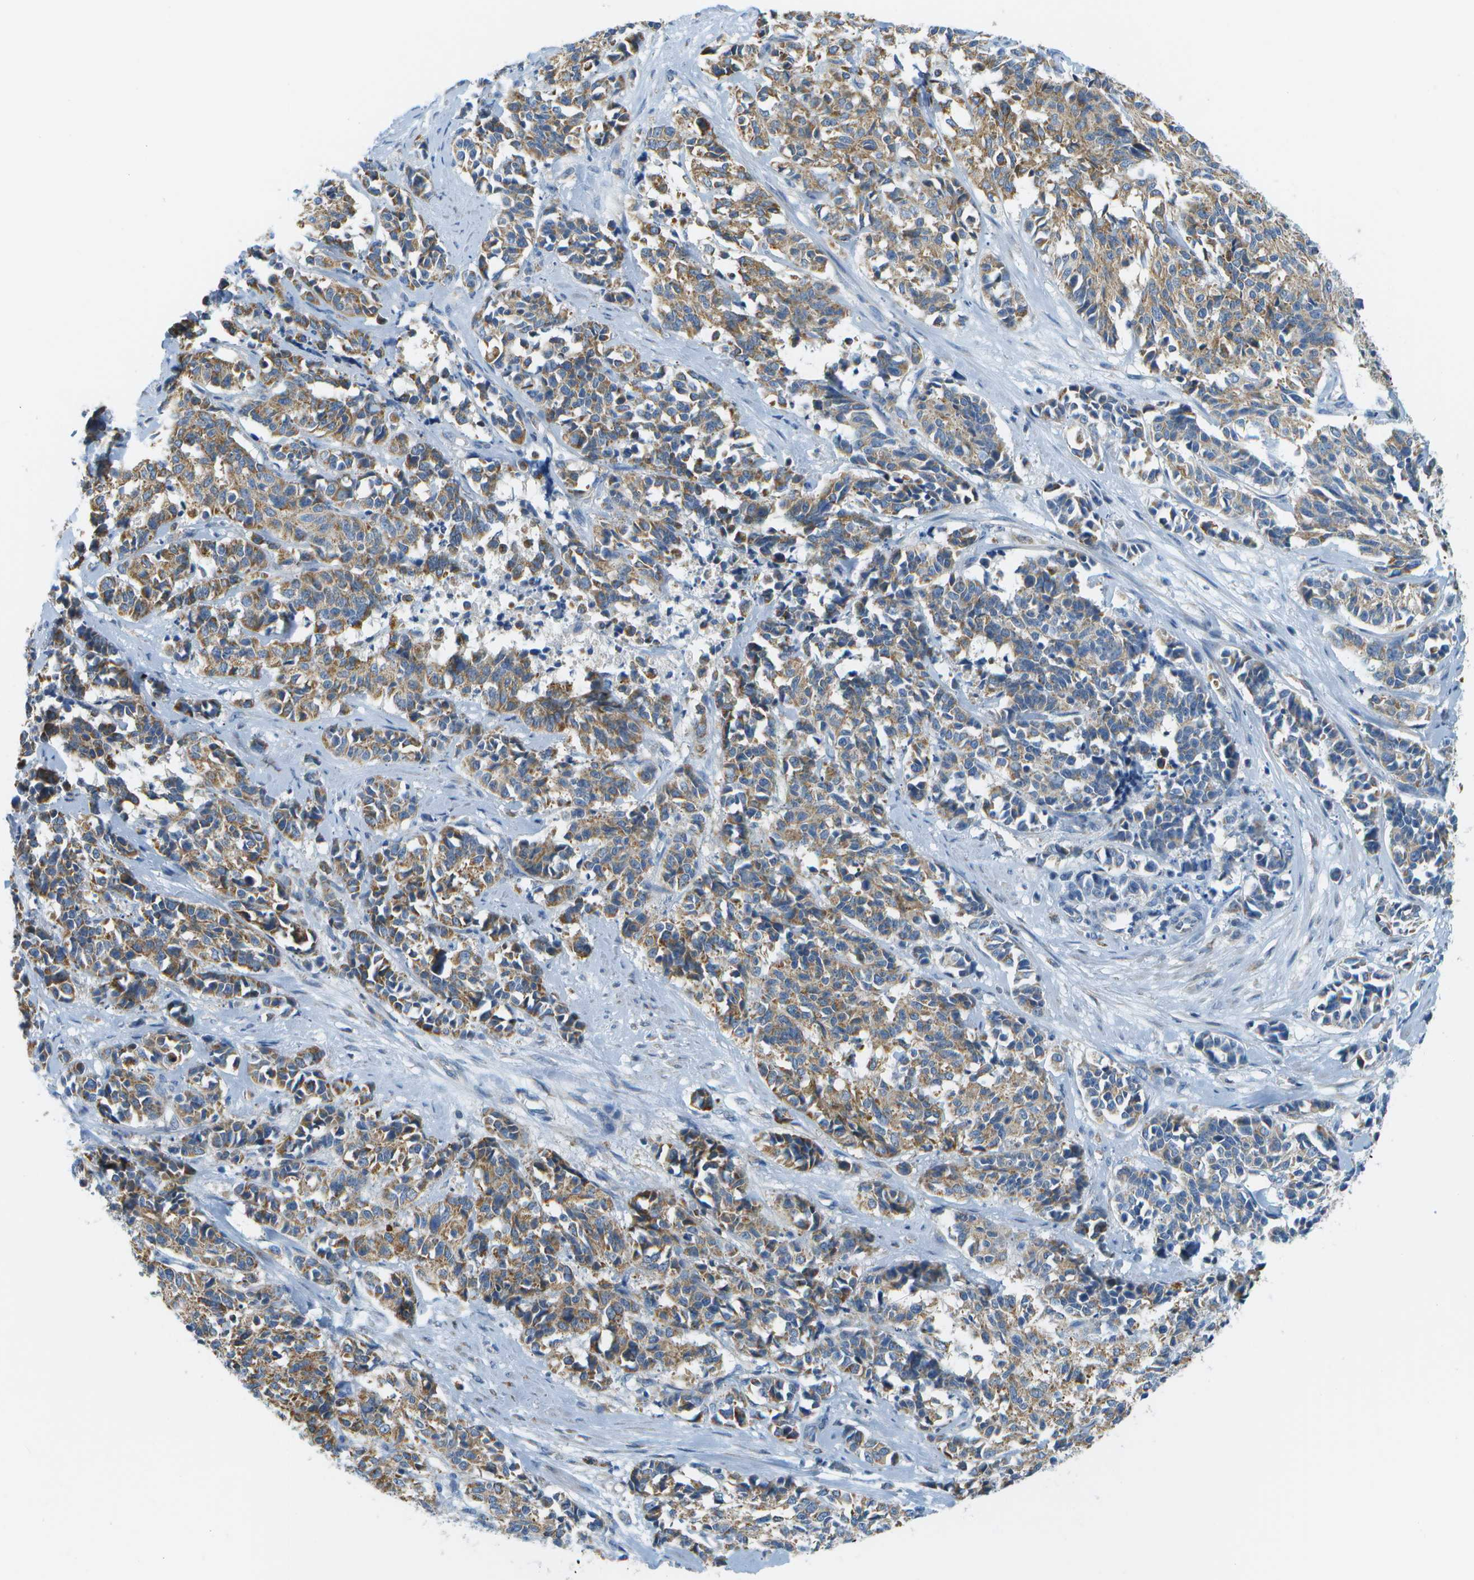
{"staining": {"intensity": "moderate", "quantity": ">75%", "location": "cytoplasmic/membranous"}, "tissue": "cervical cancer", "cell_type": "Tumor cells", "image_type": "cancer", "snomed": [{"axis": "morphology", "description": "Squamous cell carcinoma, NOS"}, {"axis": "topography", "description": "Cervix"}], "caption": "Protein staining of cervical squamous cell carcinoma tissue exhibits moderate cytoplasmic/membranous positivity in about >75% of tumor cells.", "gene": "PTGIS", "patient": {"sex": "female", "age": 35}}